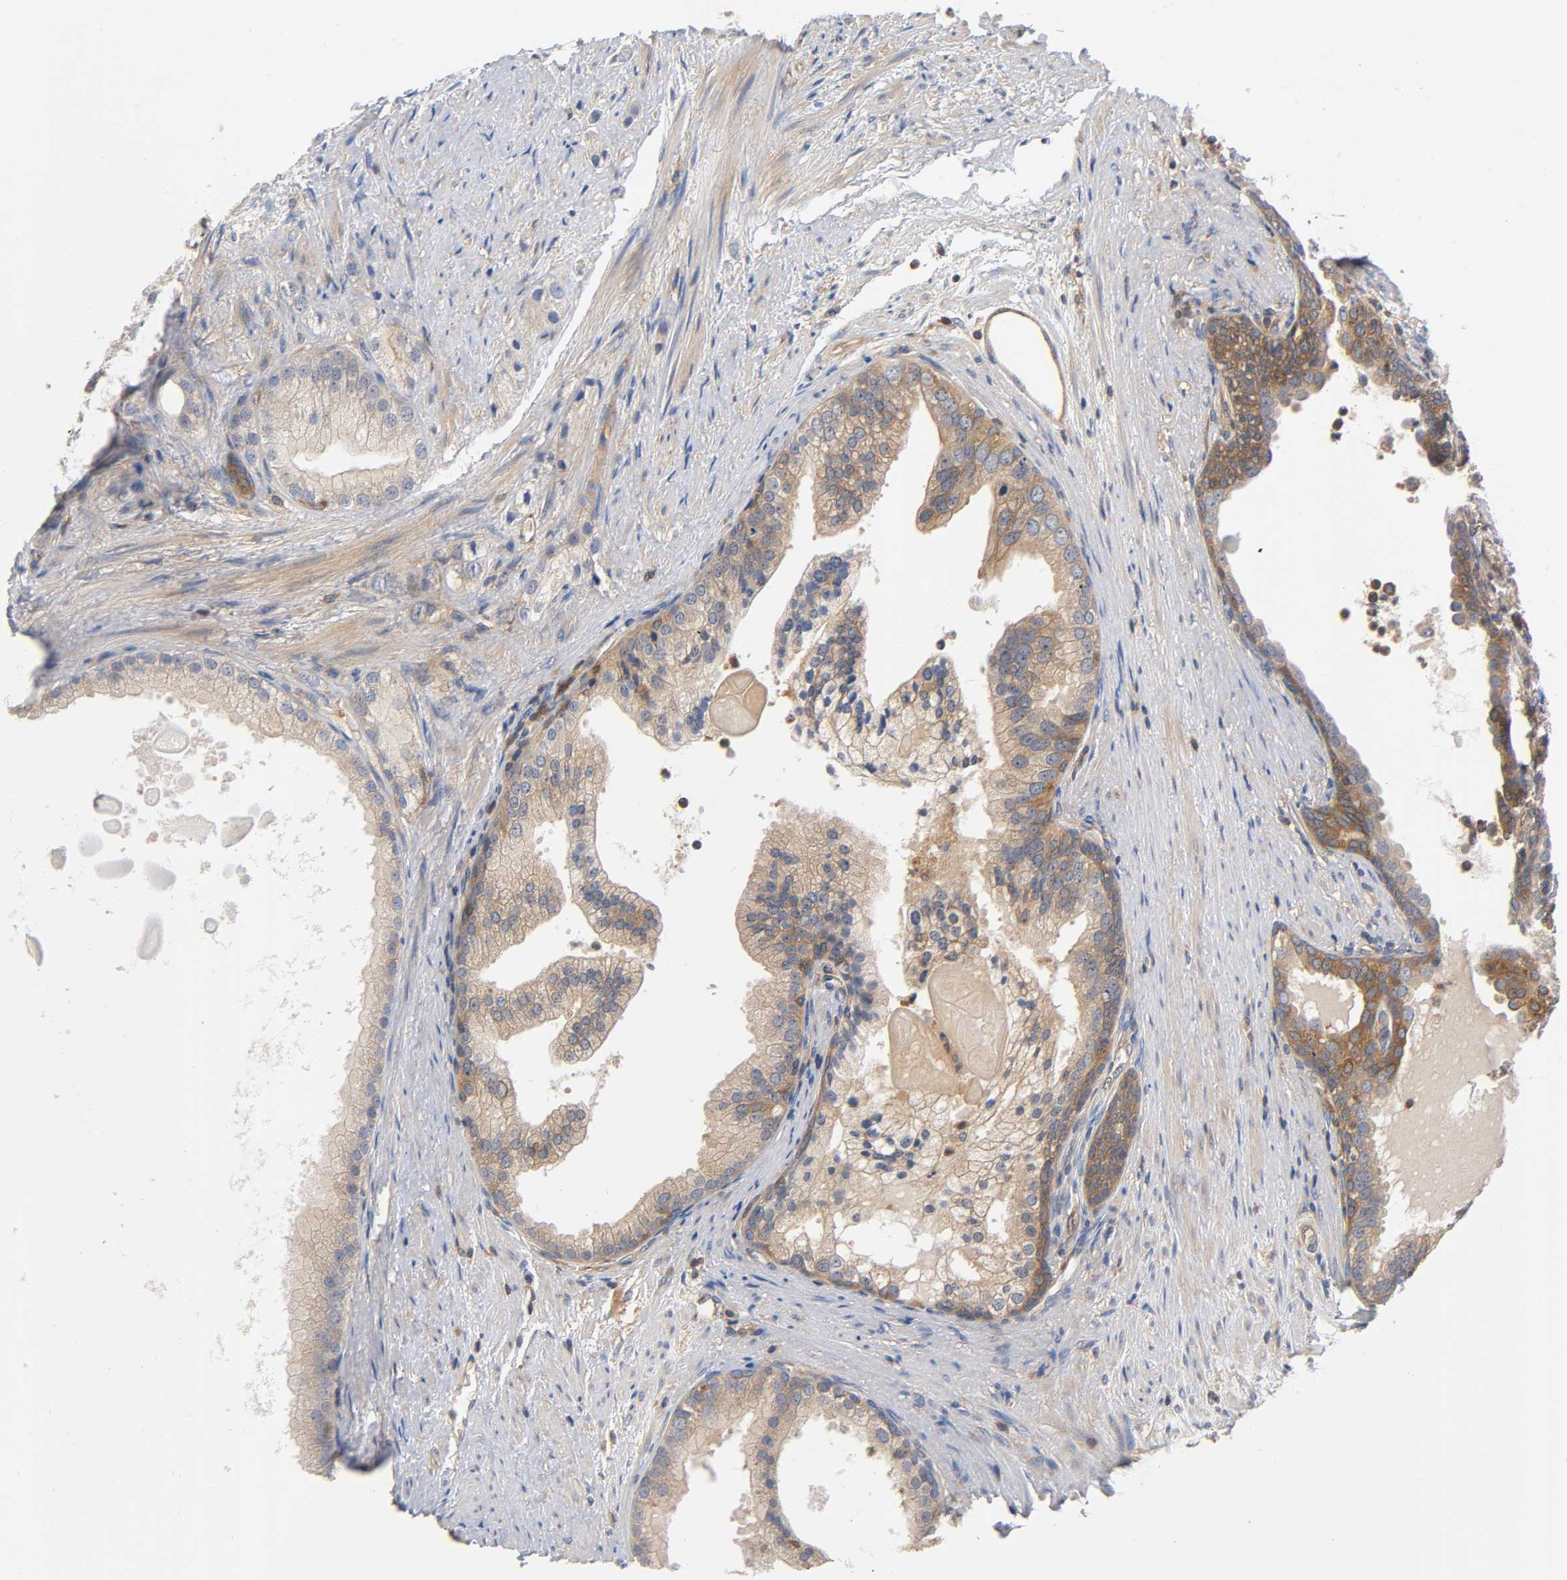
{"staining": {"intensity": "weak", "quantity": ">75%", "location": "cytoplasmic/membranous"}, "tissue": "prostate cancer", "cell_type": "Tumor cells", "image_type": "cancer", "snomed": [{"axis": "morphology", "description": "Adenocarcinoma, Low grade"}, {"axis": "topography", "description": "Prostate"}], "caption": "Immunohistochemistry (IHC) (DAB) staining of human prostate cancer exhibits weak cytoplasmic/membranous protein staining in approximately >75% of tumor cells. Nuclei are stained in blue.", "gene": "PRKAB1", "patient": {"sex": "male", "age": 69}}